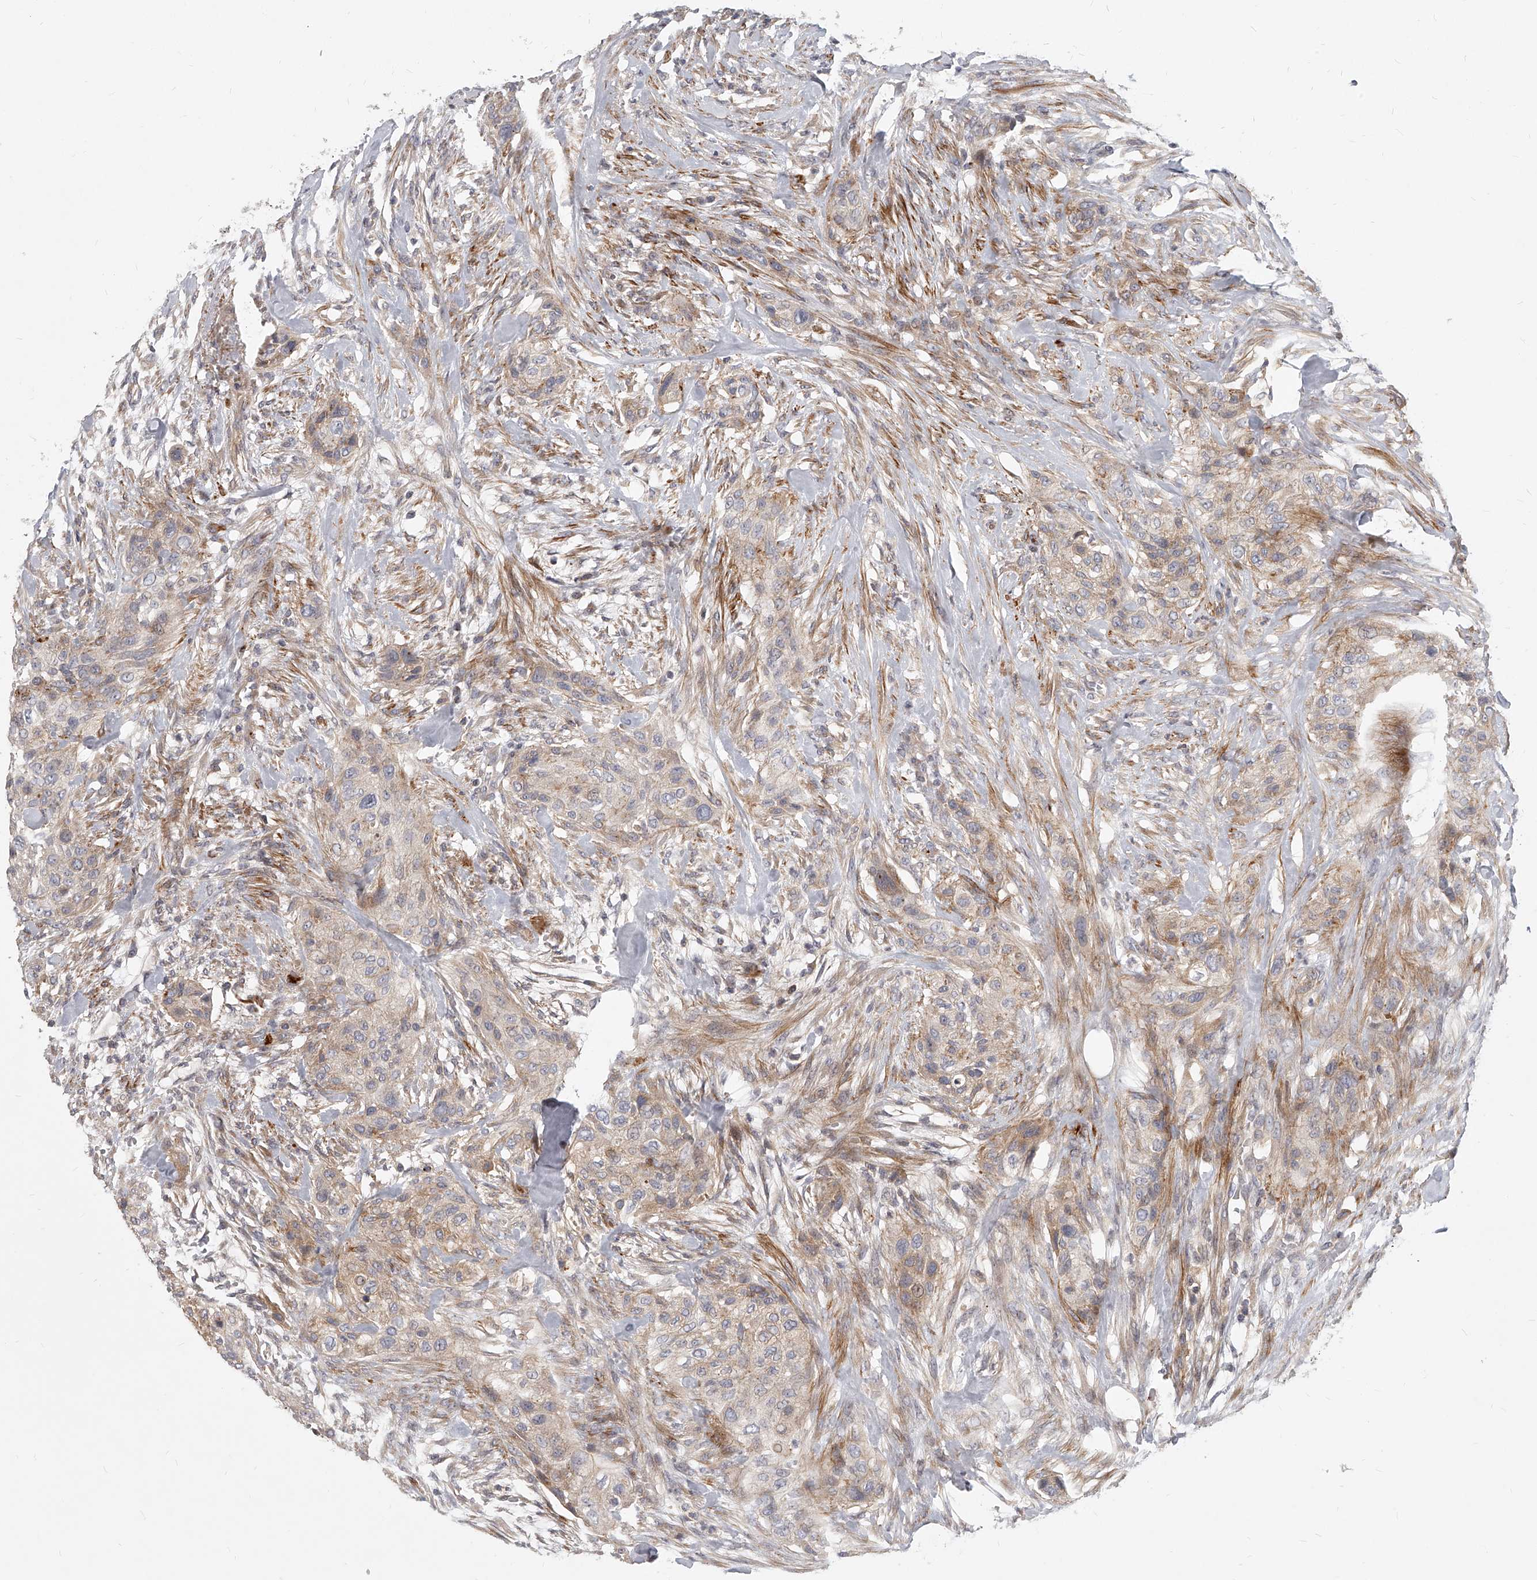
{"staining": {"intensity": "weak", "quantity": ">75%", "location": "cytoplasmic/membranous"}, "tissue": "urothelial cancer", "cell_type": "Tumor cells", "image_type": "cancer", "snomed": [{"axis": "morphology", "description": "Urothelial carcinoma, High grade"}, {"axis": "topography", "description": "Urinary bladder"}], "caption": "DAB (3,3'-diaminobenzidine) immunohistochemical staining of urothelial cancer shows weak cytoplasmic/membranous protein staining in approximately >75% of tumor cells. The protein of interest is shown in brown color, while the nuclei are stained blue.", "gene": "SLC37A1", "patient": {"sex": "male", "age": 35}}